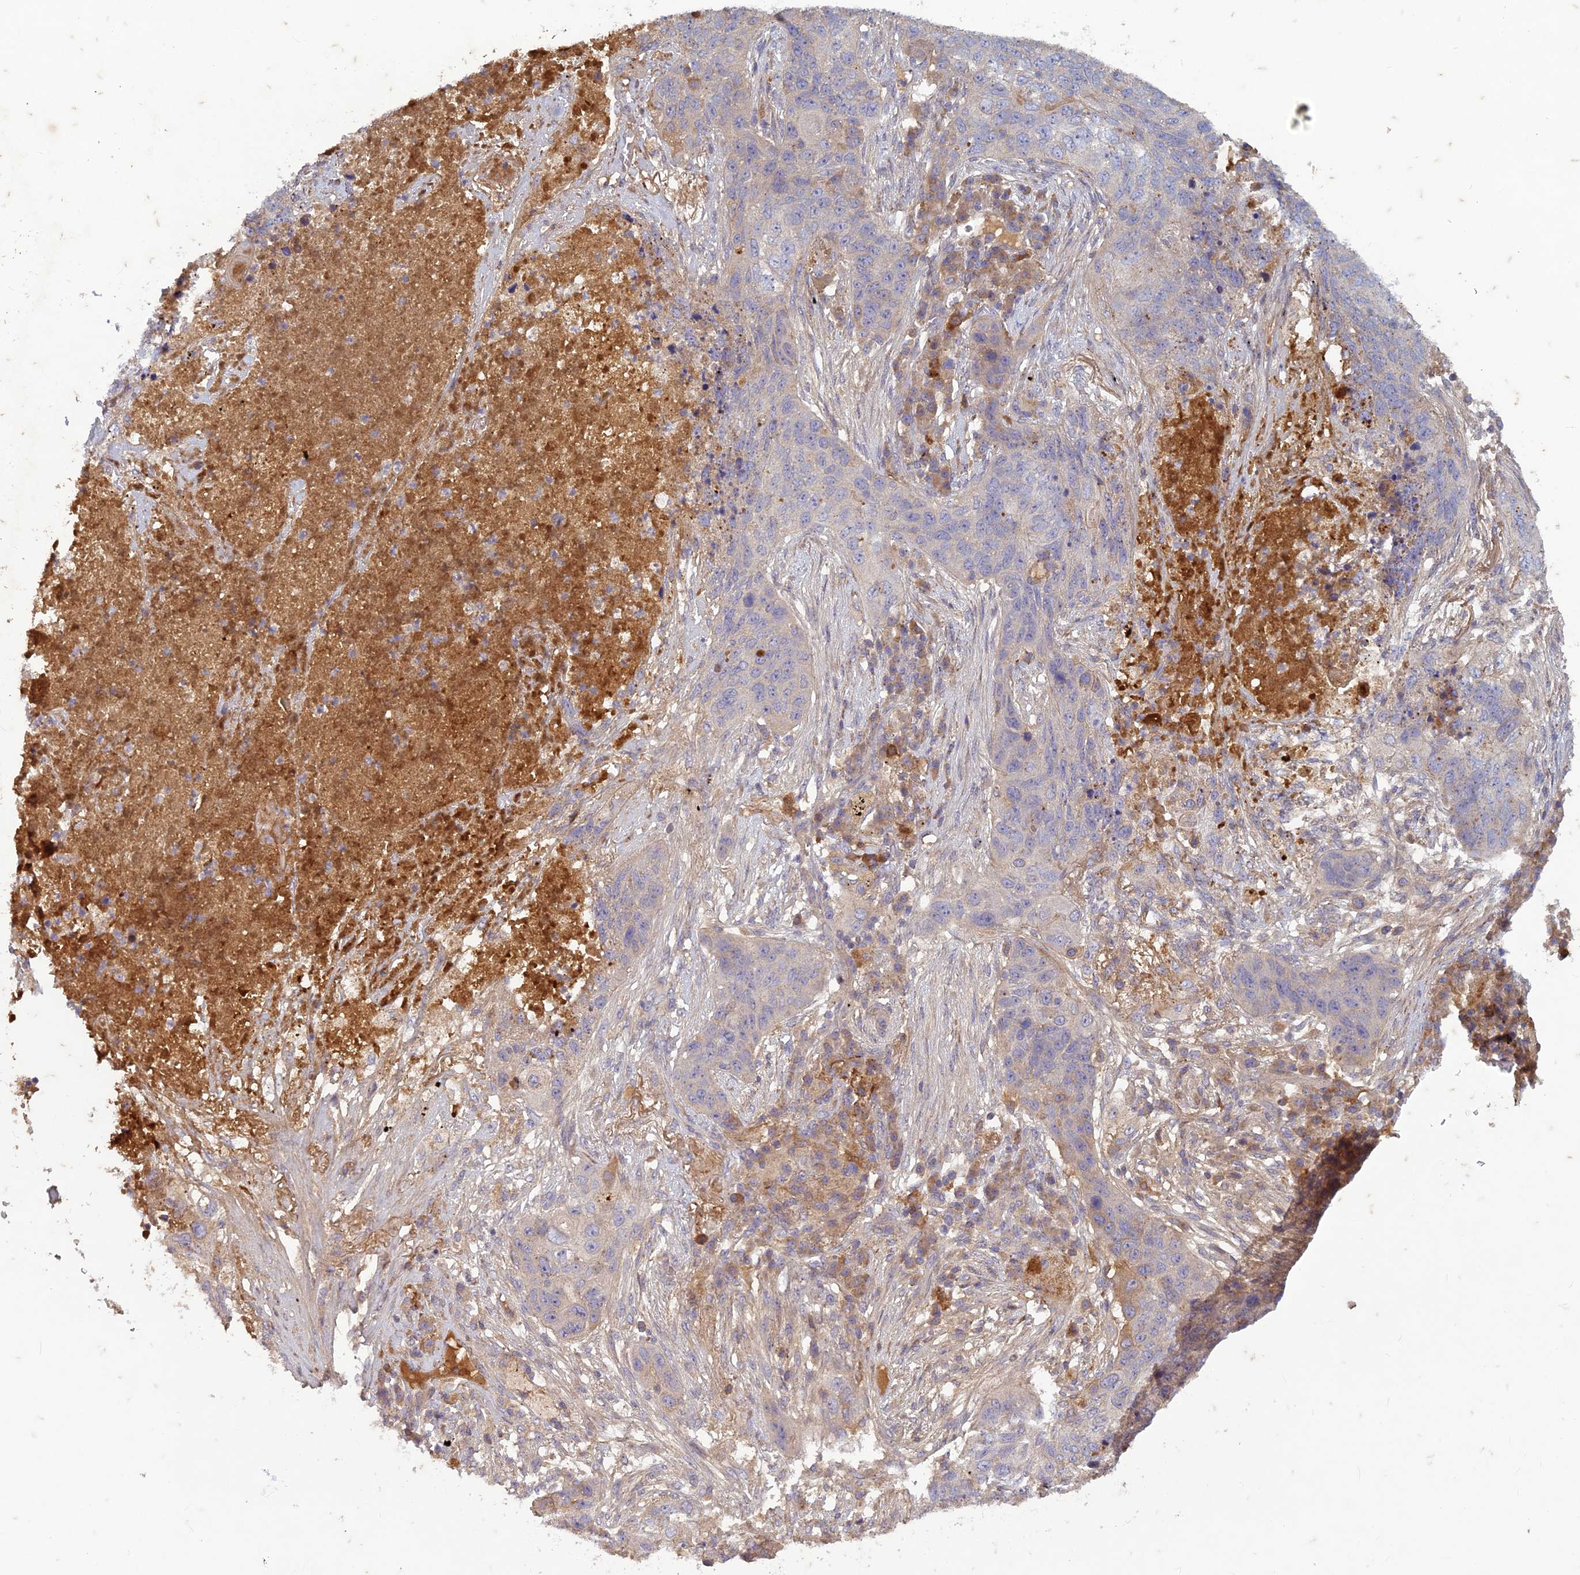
{"staining": {"intensity": "weak", "quantity": "<25%", "location": "cytoplasmic/membranous"}, "tissue": "lung cancer", "cell_type": "Tumor cells", "image_type": "cancer", "snomed": [{"axis": "morphology", "description": "Squamous cell carcinoma, NOS"}, {"axis": "topography", "description": "Lung"}], "caption": "DAB immunohistochemical staining of lung cancer shows no significant positivity in tumor cells. (DAB (3,3'-diaminobenzidine) immunohistochemistry with hematoxylin counter stain).", "gene": "TCF25", "patient": {"sex": "female", "age": 63}}